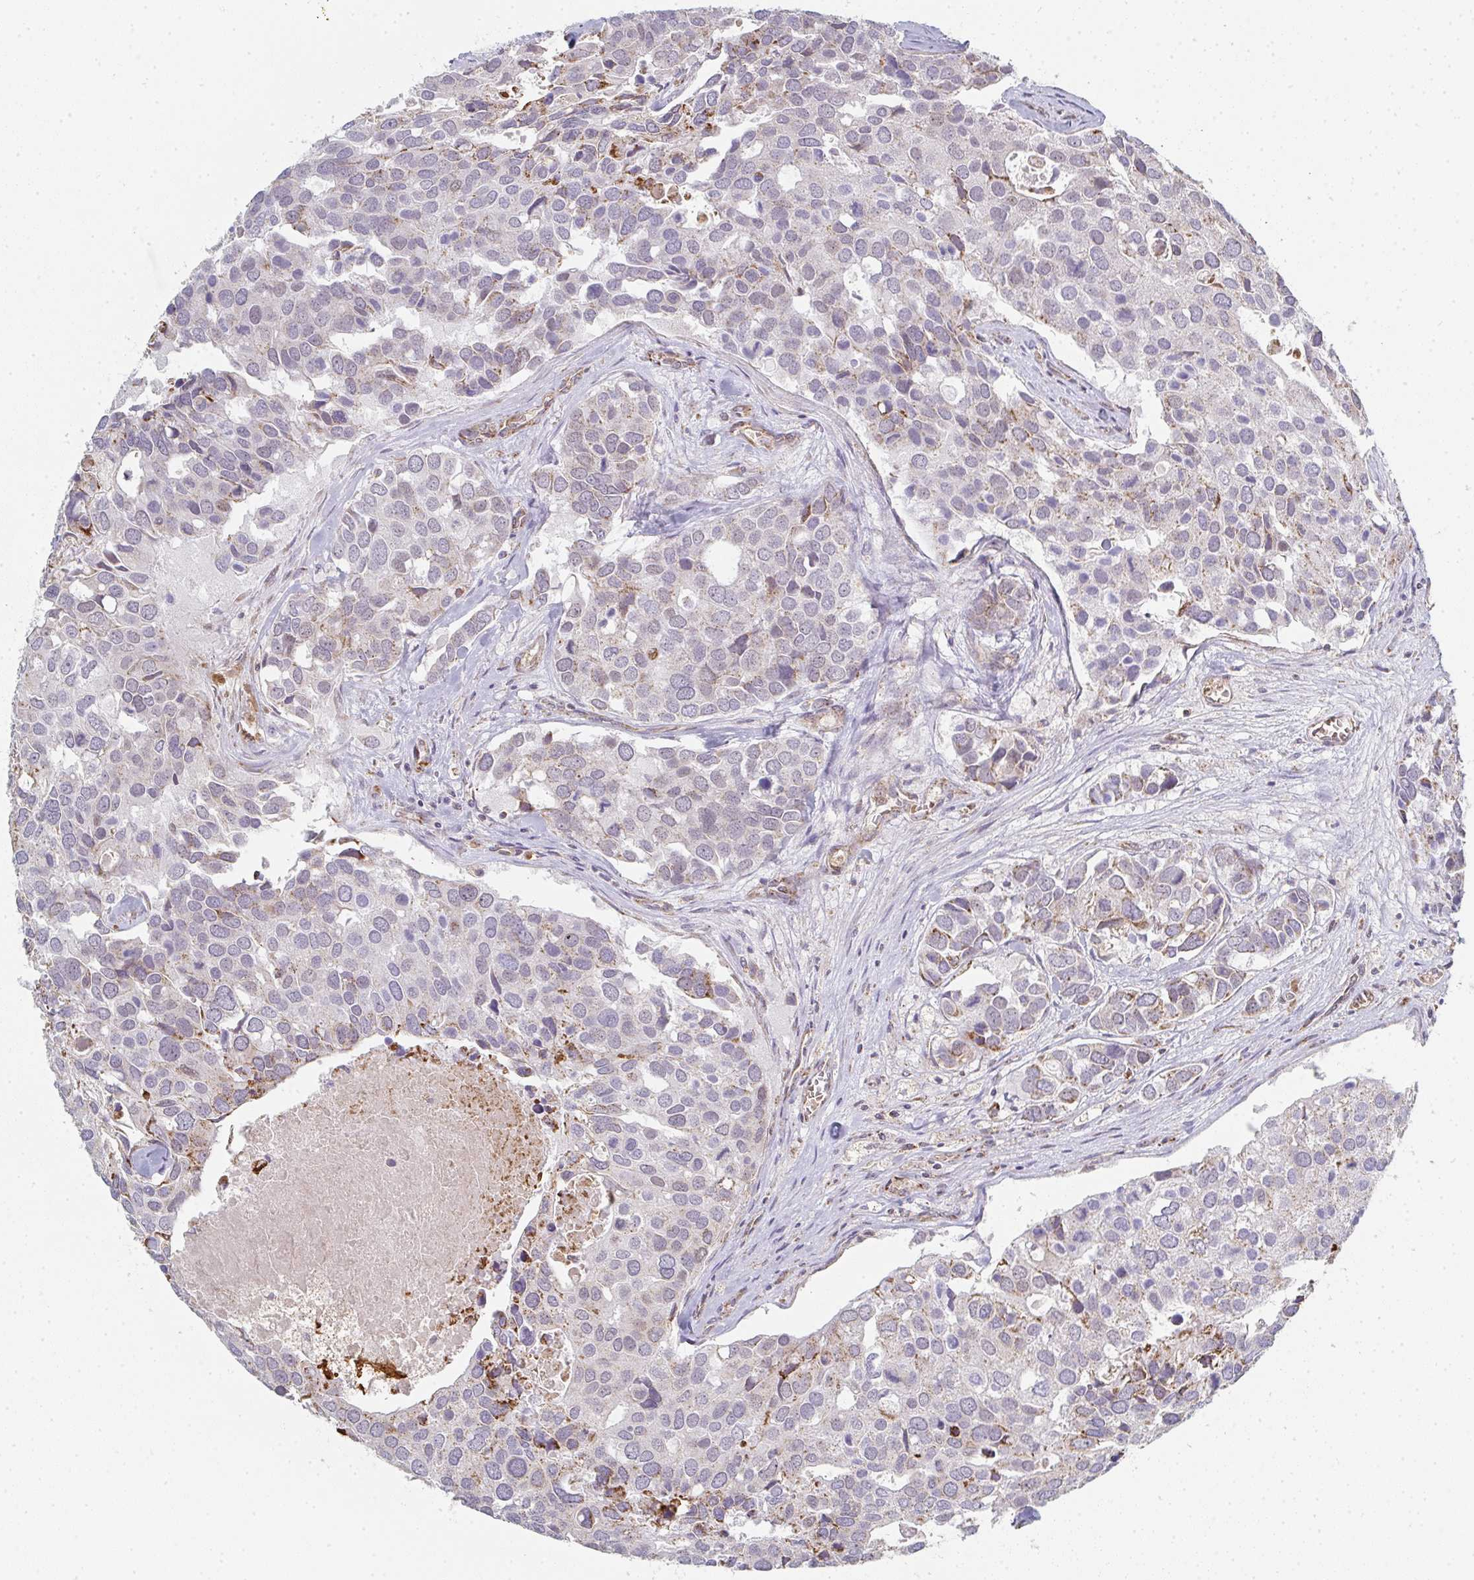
{"staining": {"intensity": "moderate", "quantity": "<25%", "location": "cytoplasmic/membranous"}, "tissue": "breast cancer", "cell_type": "Tumor cells", "image_type": "cancer", "snomed": [{"axis": "morphology", "description": "Duct carcinoma"}, {"axis": "topography", "description": "Breast"}], "caption": "A brown stain highlights moderate cytoplasmic/membranous staining of a protein in breast invasive ductal carcinoma tumor cells. Immunohistochemistry stains the protein in brown and the nuclei are stained blue.", "gene": "ZNF526", "patient": {"sex": "female", "age": 83}}